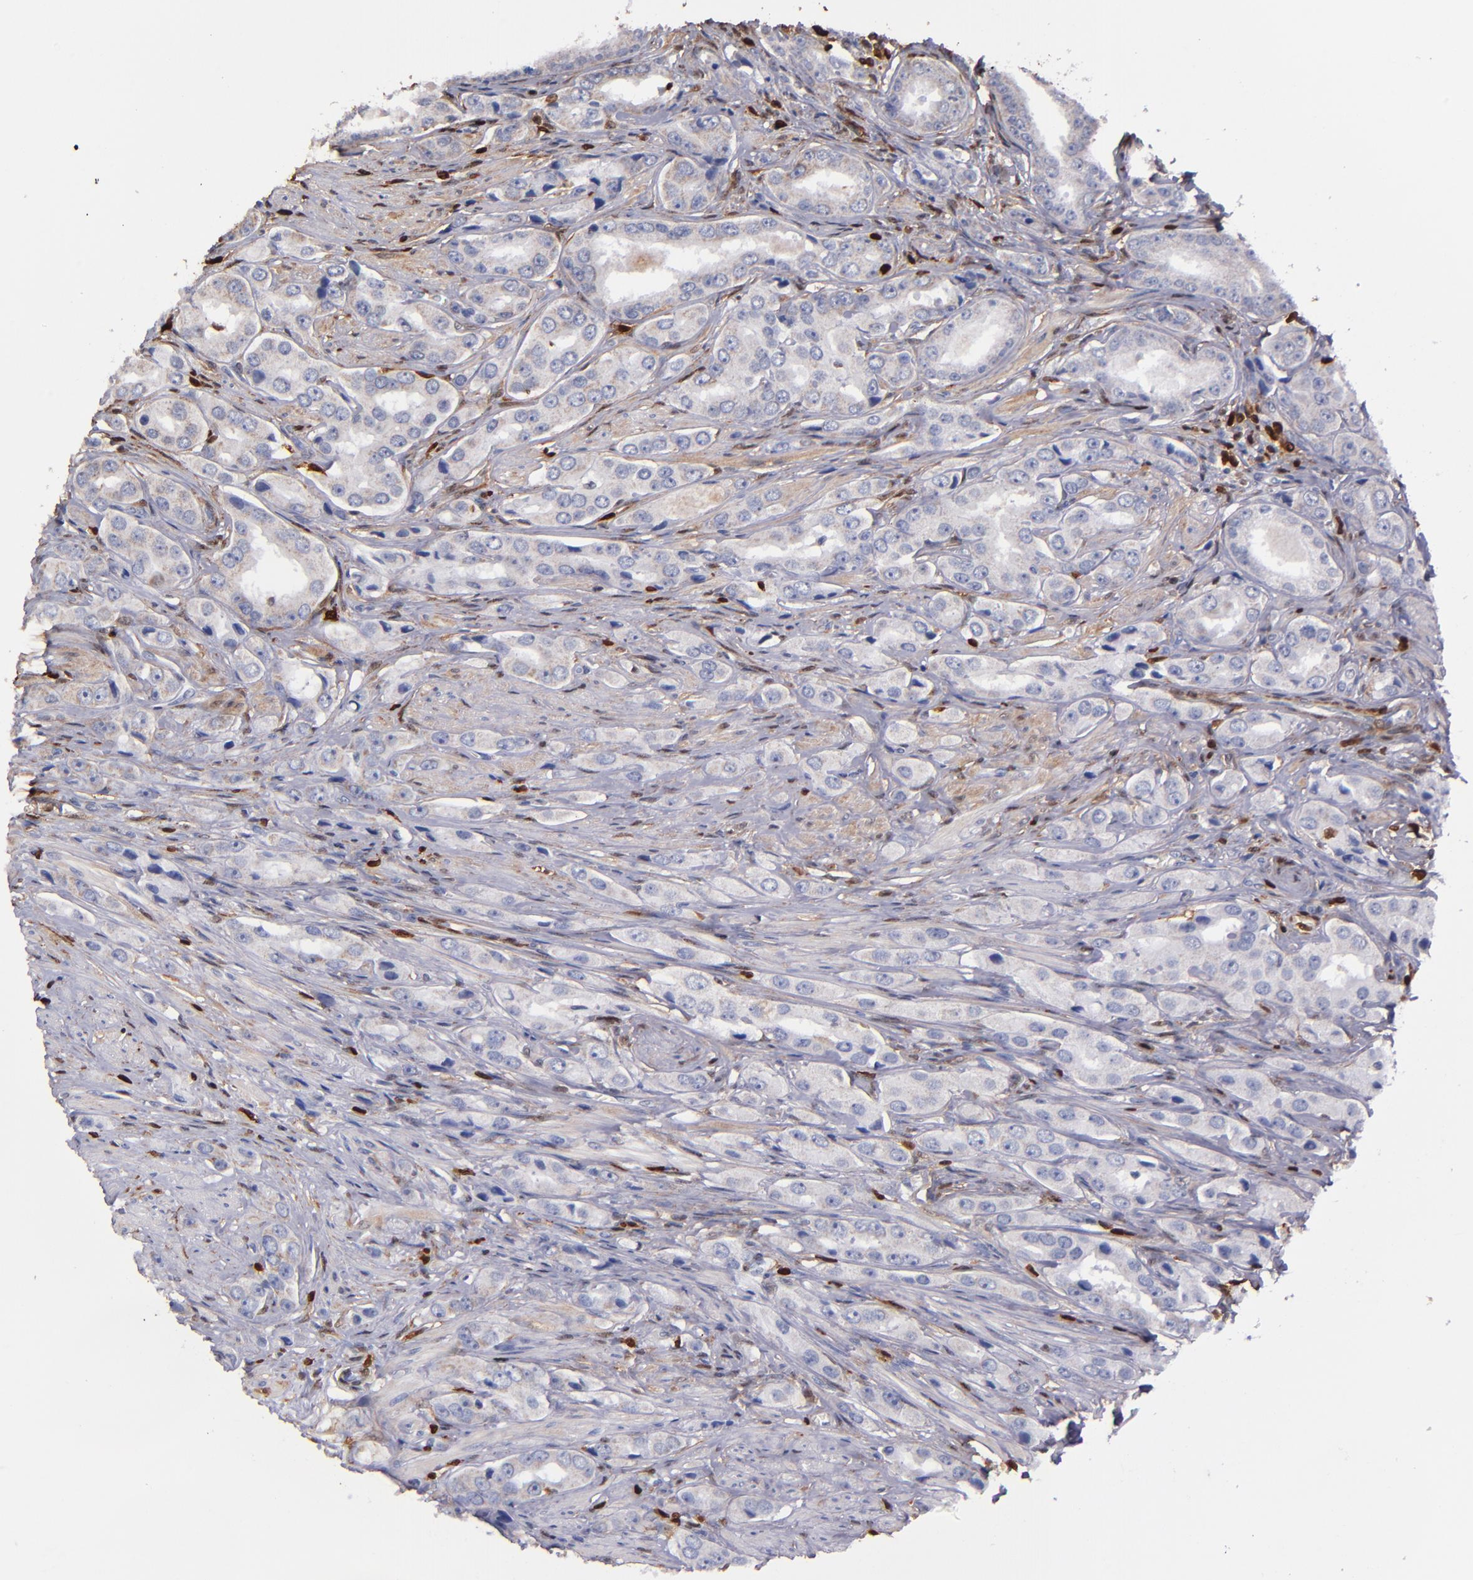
{"staining": {"intensity": "weak", "quantity": "<25%", "location": "cytoplasmic/membranous"}, "tissue": "prostate cancer", "cell_type": "Tumor cells", "image_type": "cancer", "snomed": [{"axis": "morphology", "description": "Adenocarcinoma, Medium grade"}, {"axis": "topography", "description": "Prostate"}], "caption": "Tumor cells are negative for protein expression in human medium-grade adenocarcinoma (prostate).", "gene": "S100A4", "patient": {"sex": "male", "age": 53}}